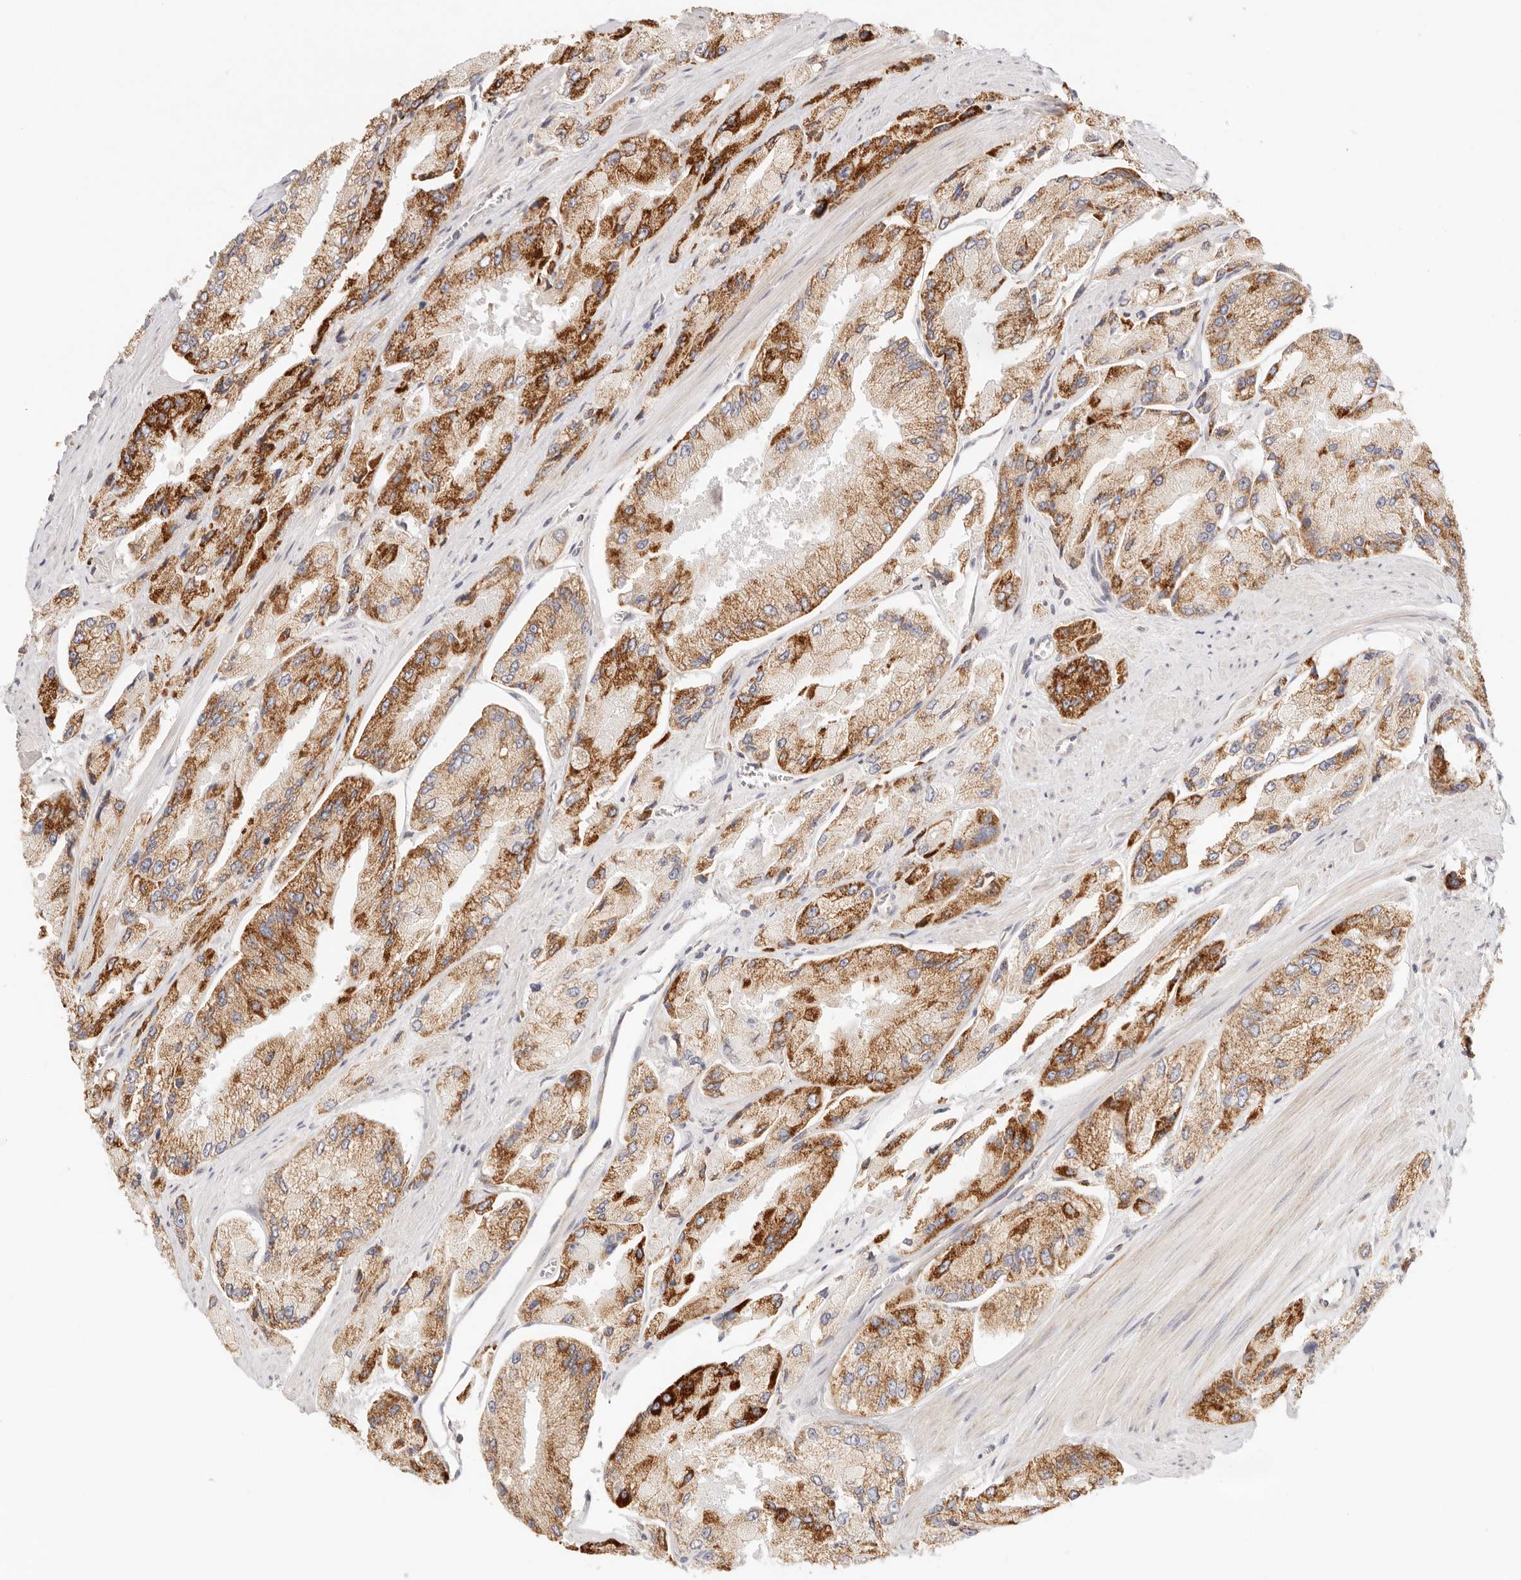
{"staining": {"intensity": "strong", "quantity": "25%-75%", "location": "cytoplasmic/membranous"}, "tissue": "prostate cancer", "cell_type": "Tumor cells", "image_type": "cancer", "snomed": [{"axis": "morphology", "description": "Adenocarcinoma, High grade"}, {"axis": "topography", "description": "Prostate"}], "caption": "Immunohistochemical staining of prostate high-grade adenocarcinoma reveals strong cytoplasmic/membranous protein staining in approximately 25%-75% of tumor cells.", "gene": "COA6", "patient": {"sex": "male", "age": 58}}